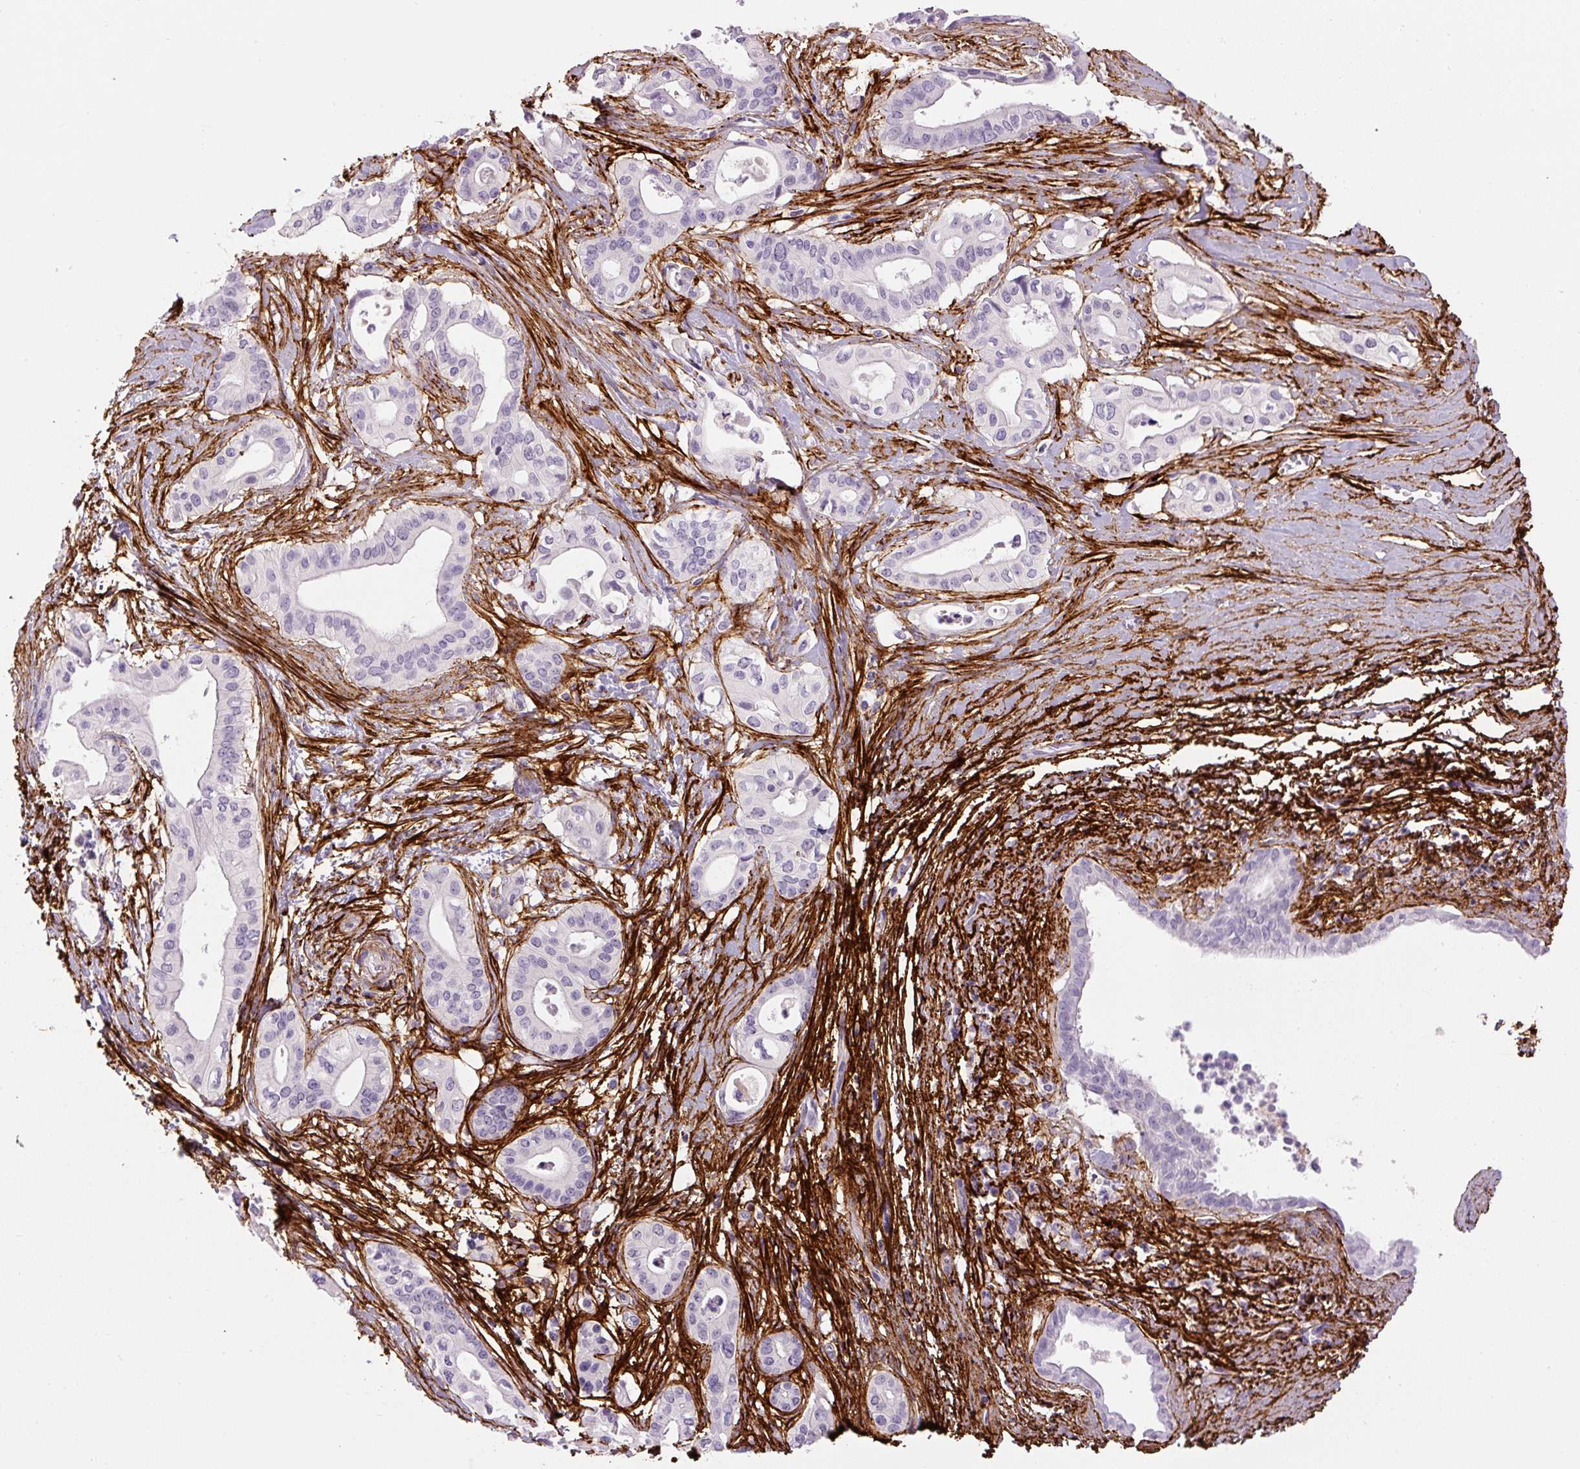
{"staining": {"intensity": "negative", "quantity": "none", "location": "none"}, "tissue": "pancreatic cancer", "cell_type": "Tumor cells", "image_type": "cancer", "snomed": [{"axis": "morphology", "description": "Adenocarcinoma, NOS"}, {"axis": "topography", "description": "Pancreas"}], "caption": "A high-resolution histopathology image shows IHC staining of pancreatic adenocarcinoma, which exhibits no significant staining in tumor cells.", "gene": "FBN1", "patient": {"sex": "female", "age": 77}}